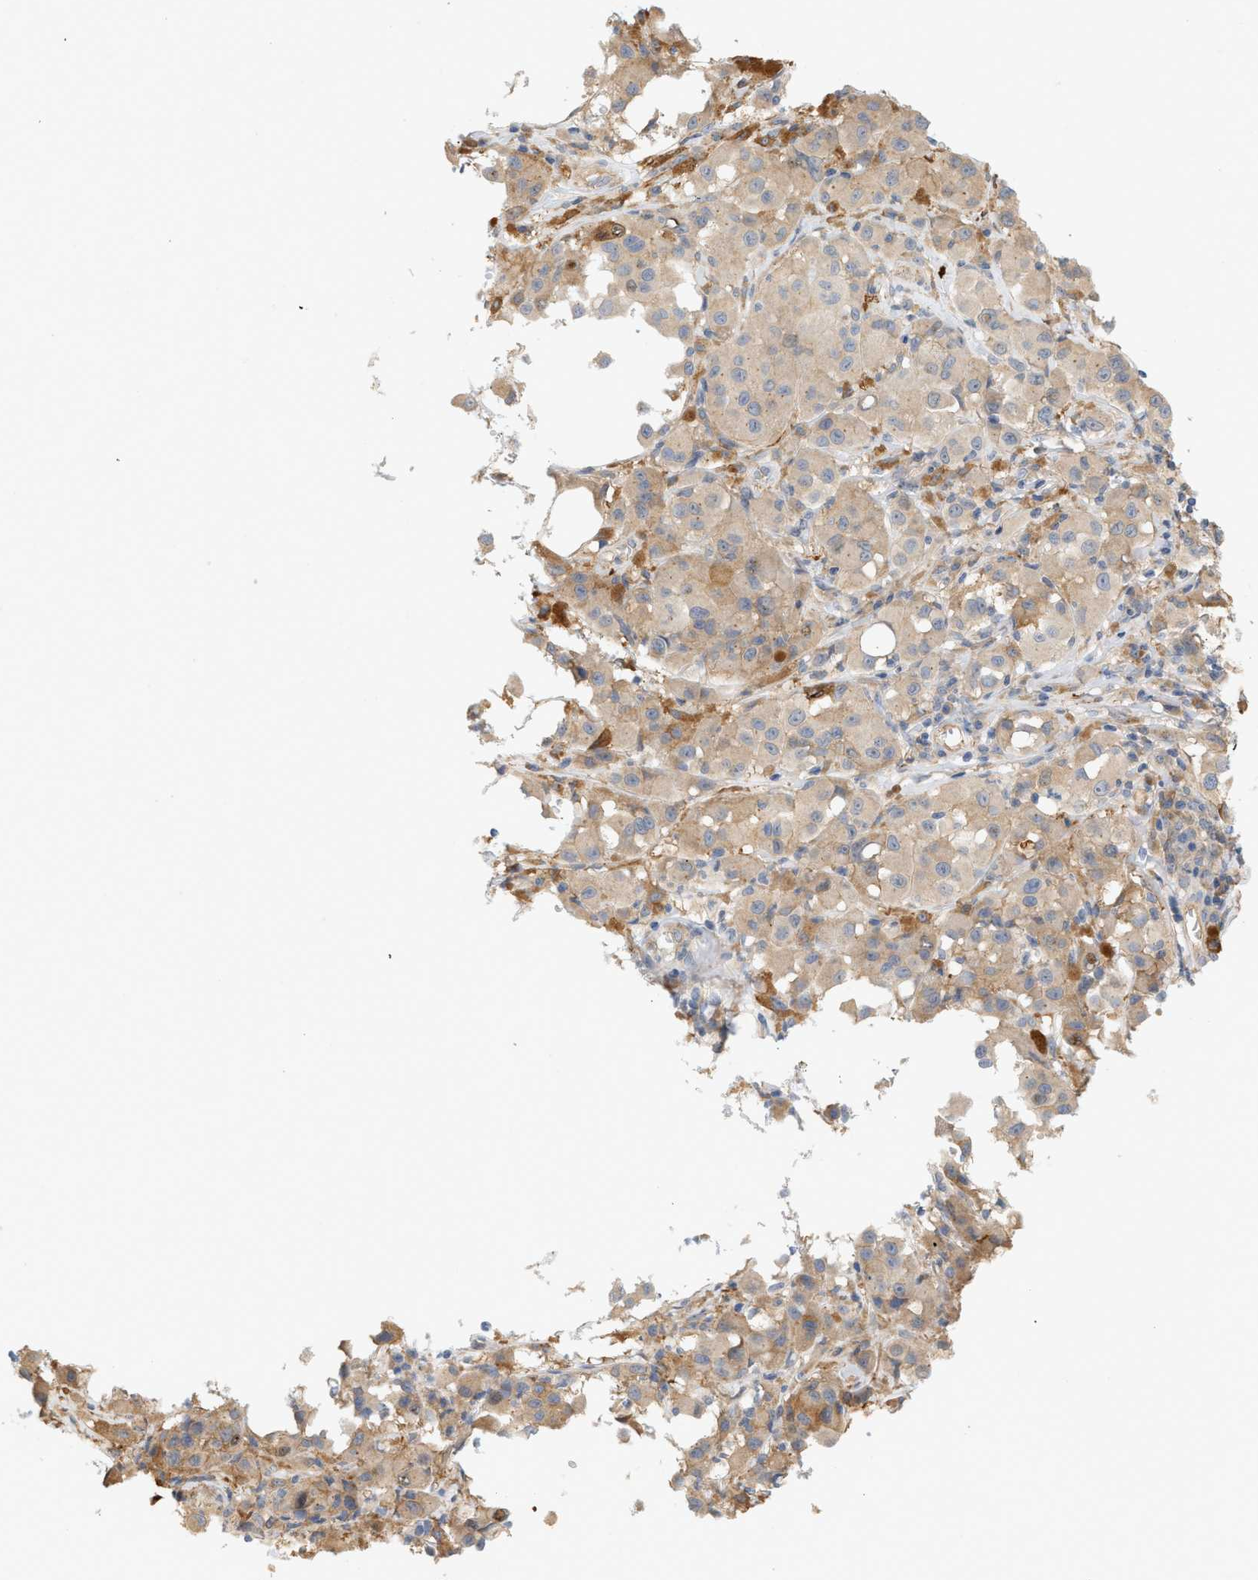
{"staining": {"intensity": "weak", "quantity": ">75%", "location": "cytoplasmic/membranous"}, "tissue": "melanoma", "cell_type": "Tumor cells", "image_type": "cancer", "snomed": [{"axis": "morphology", "description": "Malignant melanoma, NOS"}, {"axis": "topography", "description": "Skin"}], "caption": "Immunohistochemical staining of human malignant melanoma demonstrates low levels of weak cytoplasmic/membranous positivity in about >75% of tumor cells.", "gene": "CTXN1", "patient": {"sex": "male", "age": 84}}